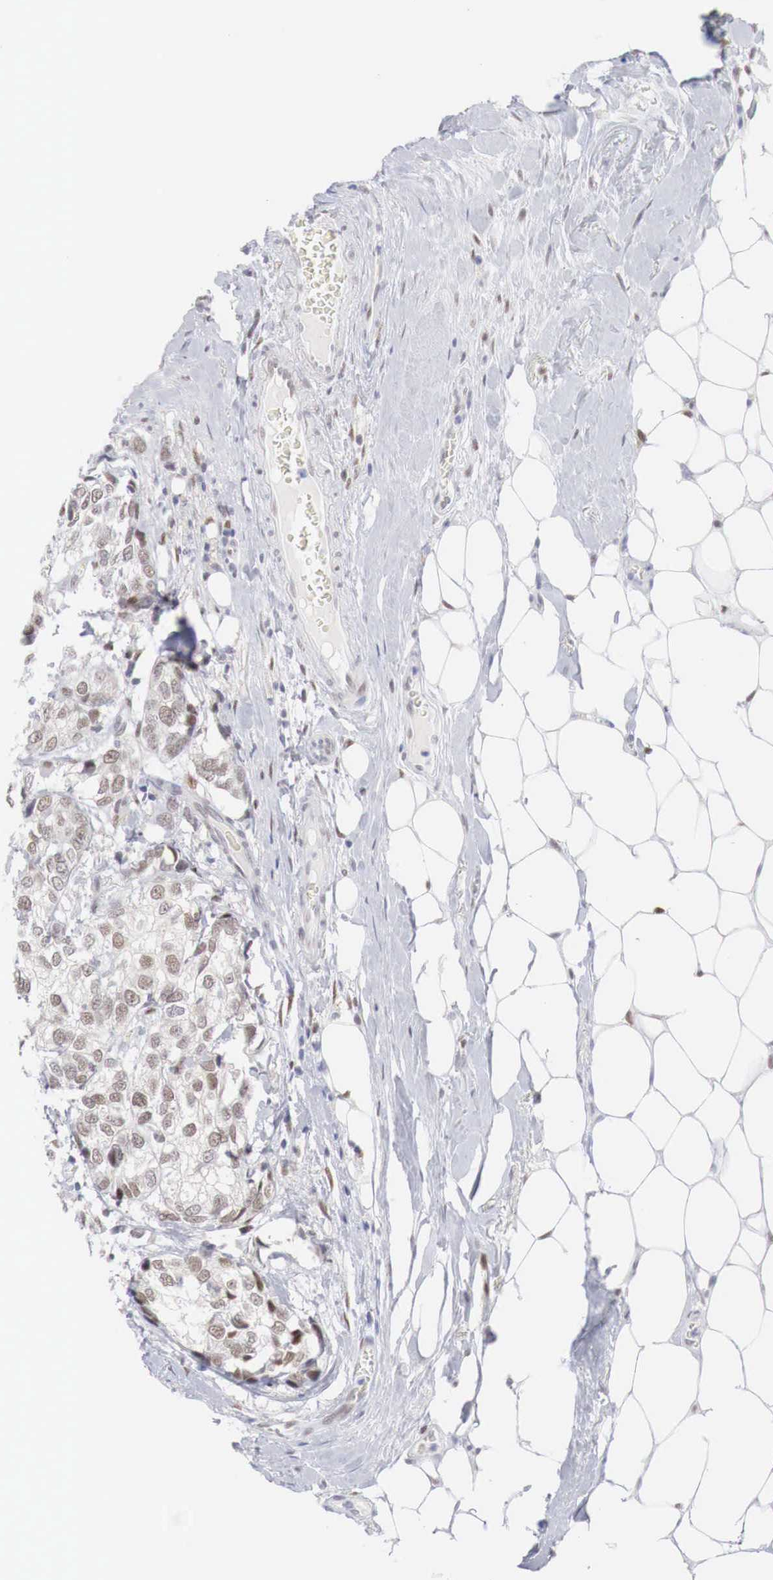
{"staining": {"intensity": "moderate", "quantity": ">75%", "location": "nuclear"}, "tissue": "breast cancer", "cell_type": "Tumor cells", "image_type": "cancer", "snomed": [{"axis": "morphology", "description": "Duct carcinoma"}, {"axis": "topography", "description": "Breast"}], "caption": "Breast cancer (infiltrating ductal carcinoma) stained with immunohistochemistry reveals moderate nuclear expression in about >75% of tumor cells. The staining was performed using DAB, with brown indicating positive protein expression. Nuclei are stained blue with hematoxylin.", "gene": "FOXP2", "patient": {"sex": "female", "age": 68}}